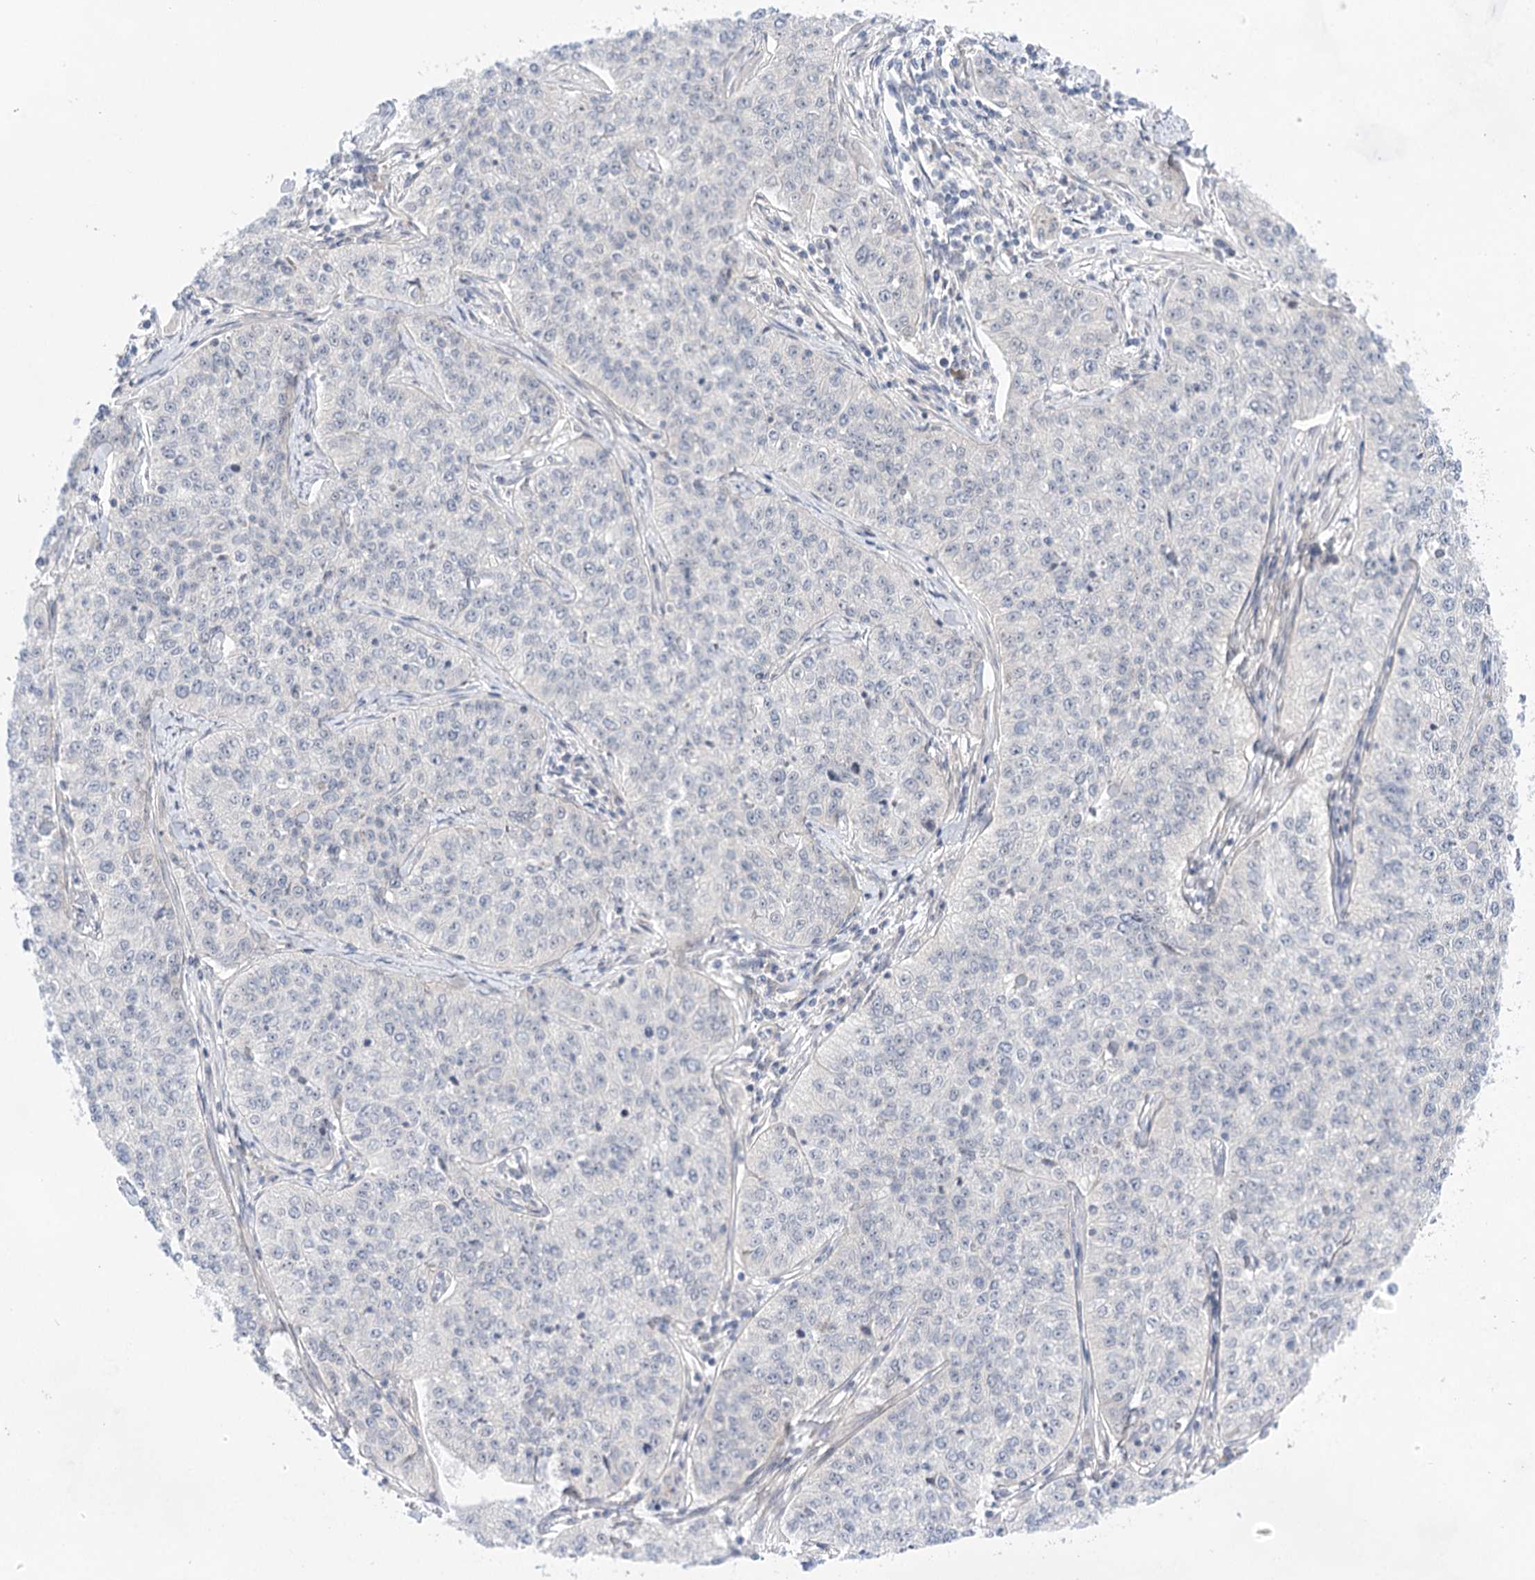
{"staining": {"intensity": "negative", "quantity": "none", "location": "none"}, "tissue": "cervical cancer", "cell_type": "Tumor cells", "image_type": "cancer", "snomed": [{"axis": "morphology", "description": "Squamous cell carcinoma, NOS"}, {"axis": "topography", "description": "Cervix"}], "caption": "A histopathology image of human squamous cell carcinoma (cervical) is negative for staining in tumor cells. The staining was performed using DAB to visualize the protein expression in brown, while the nuclei were stained in blue with hematoxylin (Magnification: 20x).", "gene": "LALBA", "patient": {"sex": "female", "age": 35}}